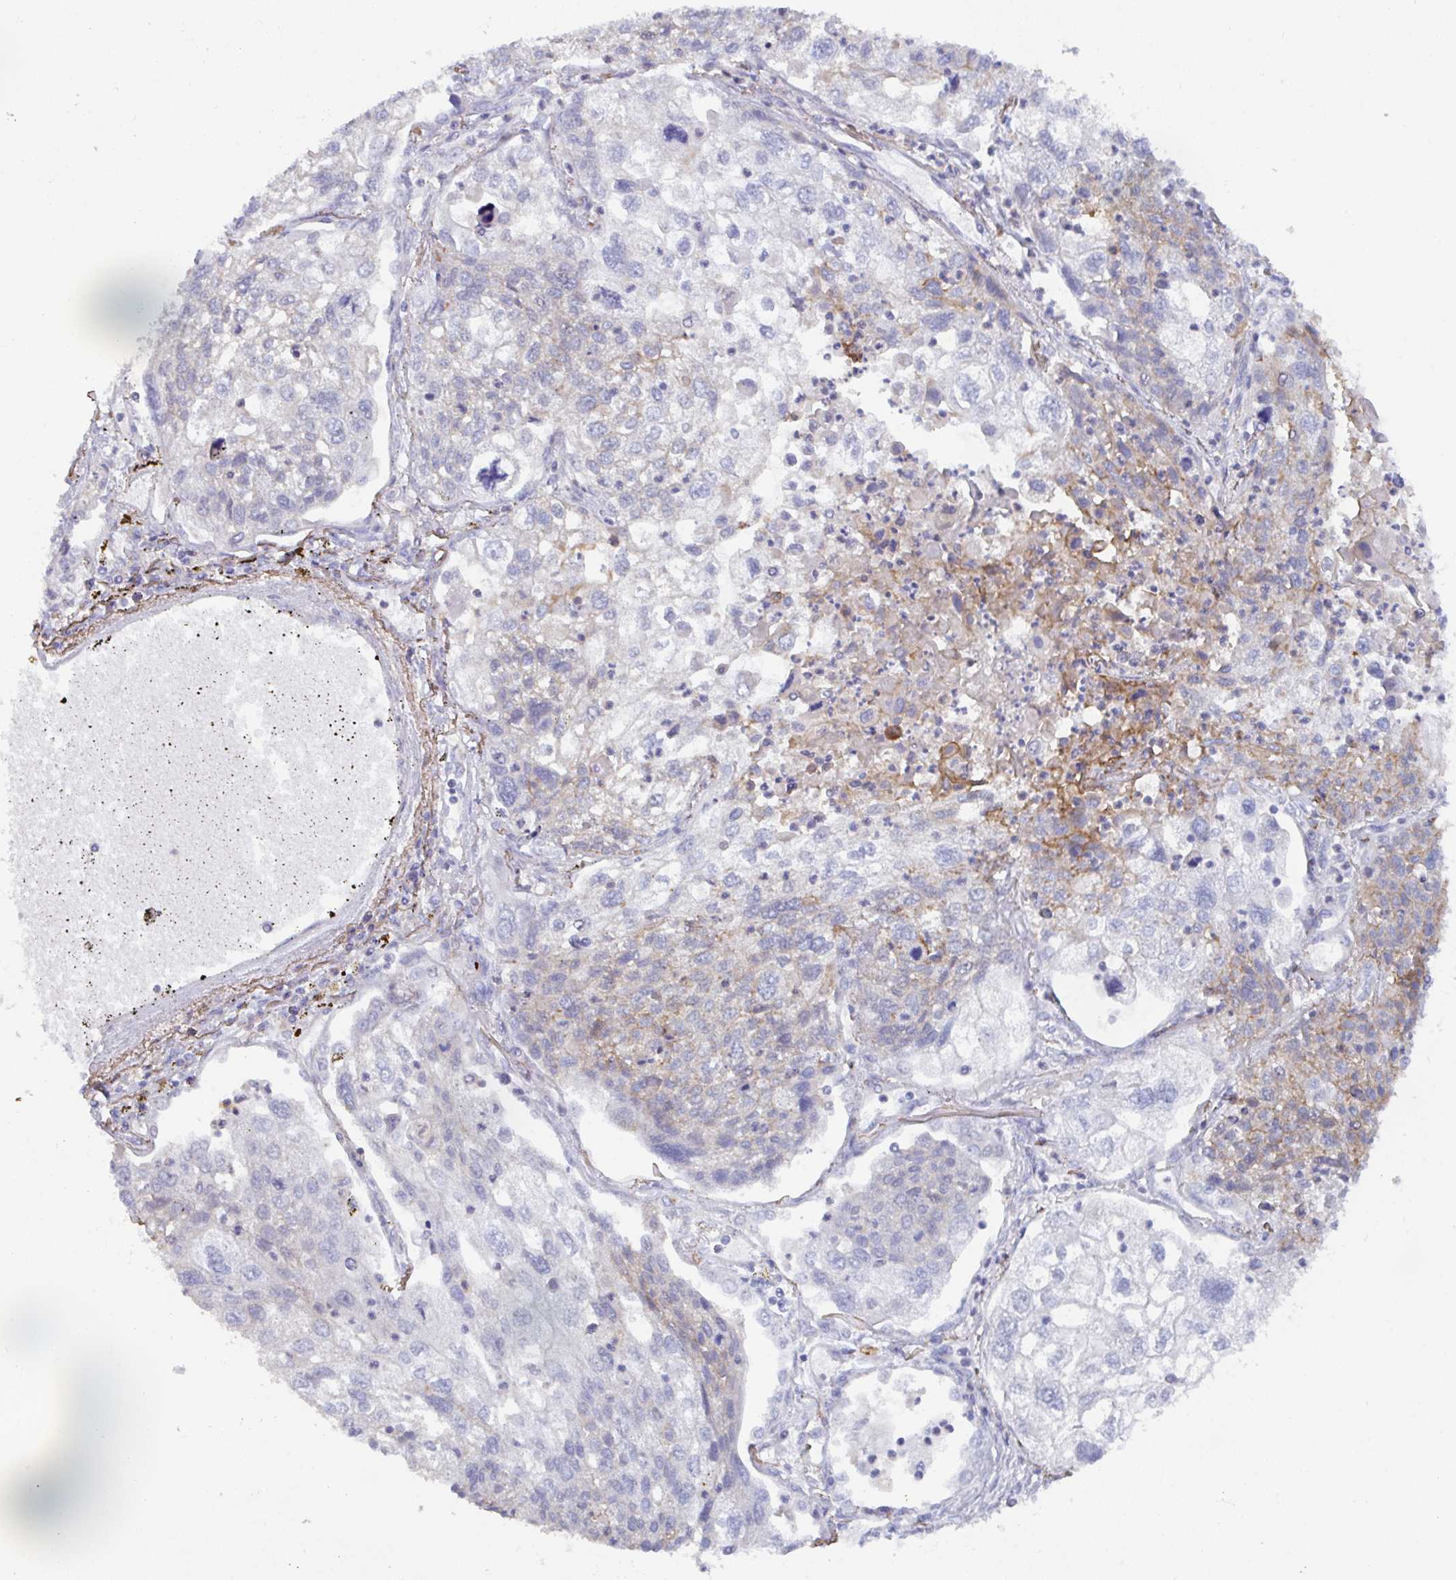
{"staining": {"intensity": "negative", "quantity": "none", "location": "none"}, "tissue": "lung cancer", "cell_type": "Tumor cells", "image_type": "cancer", "snomed": [{"axis": "morphology", "description": "Squamous cell carcinoma, NOS"}, {"axis": "topography", "description": "Lung"}], "caption": "High magnification brightfield microscopy of lung squamous cell carcinoma stained with DAB (3,3'-diaminobenzidine) (brown) and counterstained with hematoxylin (blue): tumor cells show no significant staining. (DAB immunohistochemistry (IHC), high magnification).", "gene": "KCNK5", "patient": {"sex": "male", "age": 74}}